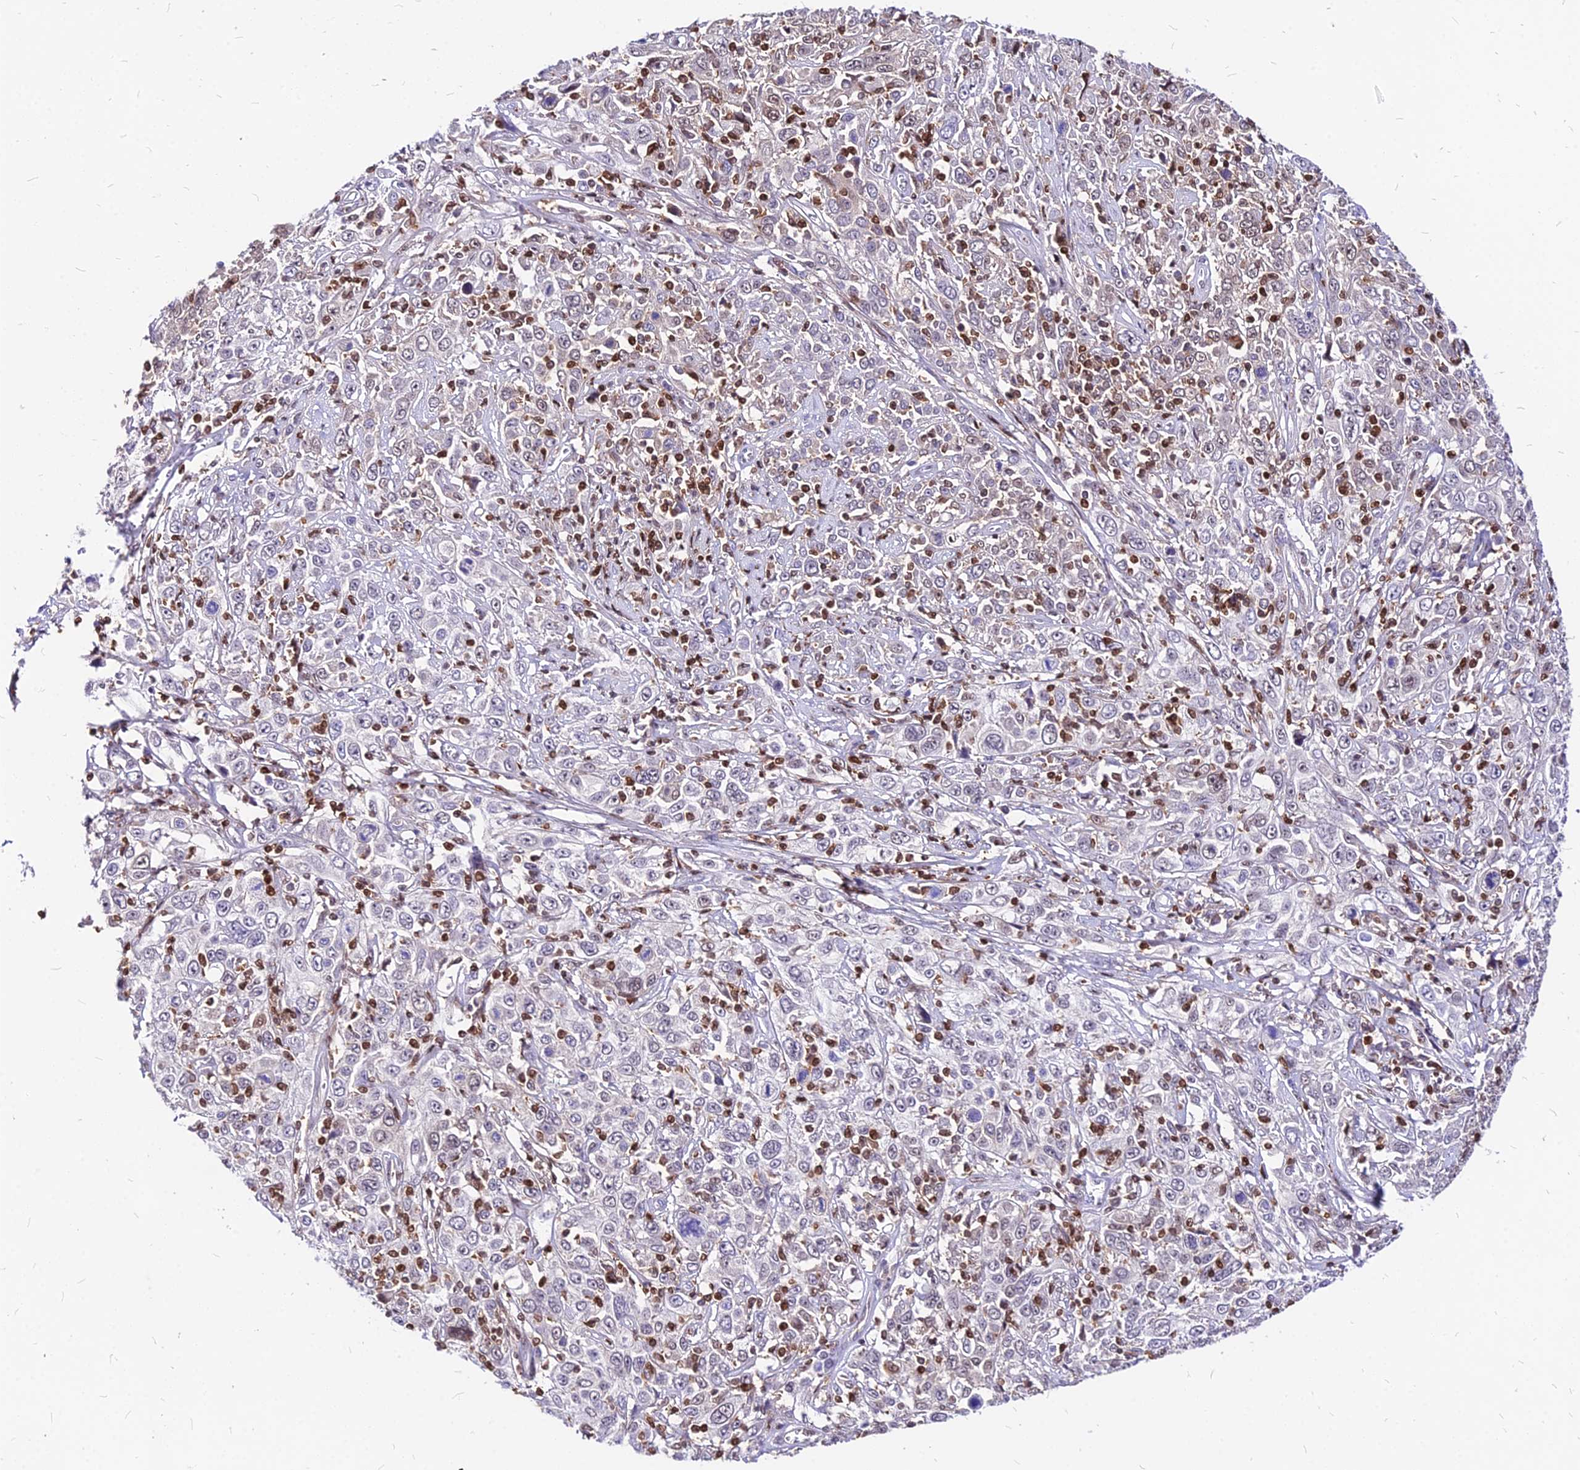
{"staining": {"intensity": "weak", "quantity": "<25%", "location": "nuclear"}, "tissue": "cervical cancer", "cell_type": "Tumor cells", "image_type": "cancer", "snomed": [{"axis": "morphology", "description": "Squamous cell carcinoma, NOS"}, {"axis": "topography", "description": "Cervix"}], "caption": "The immunohistochemistry histopathology image has no significant staining in tumor cells of squamous cell carcinoma (cervical) tissue.", "gene": "PAXX", "patient": {"sex": "female", "age": 46}}